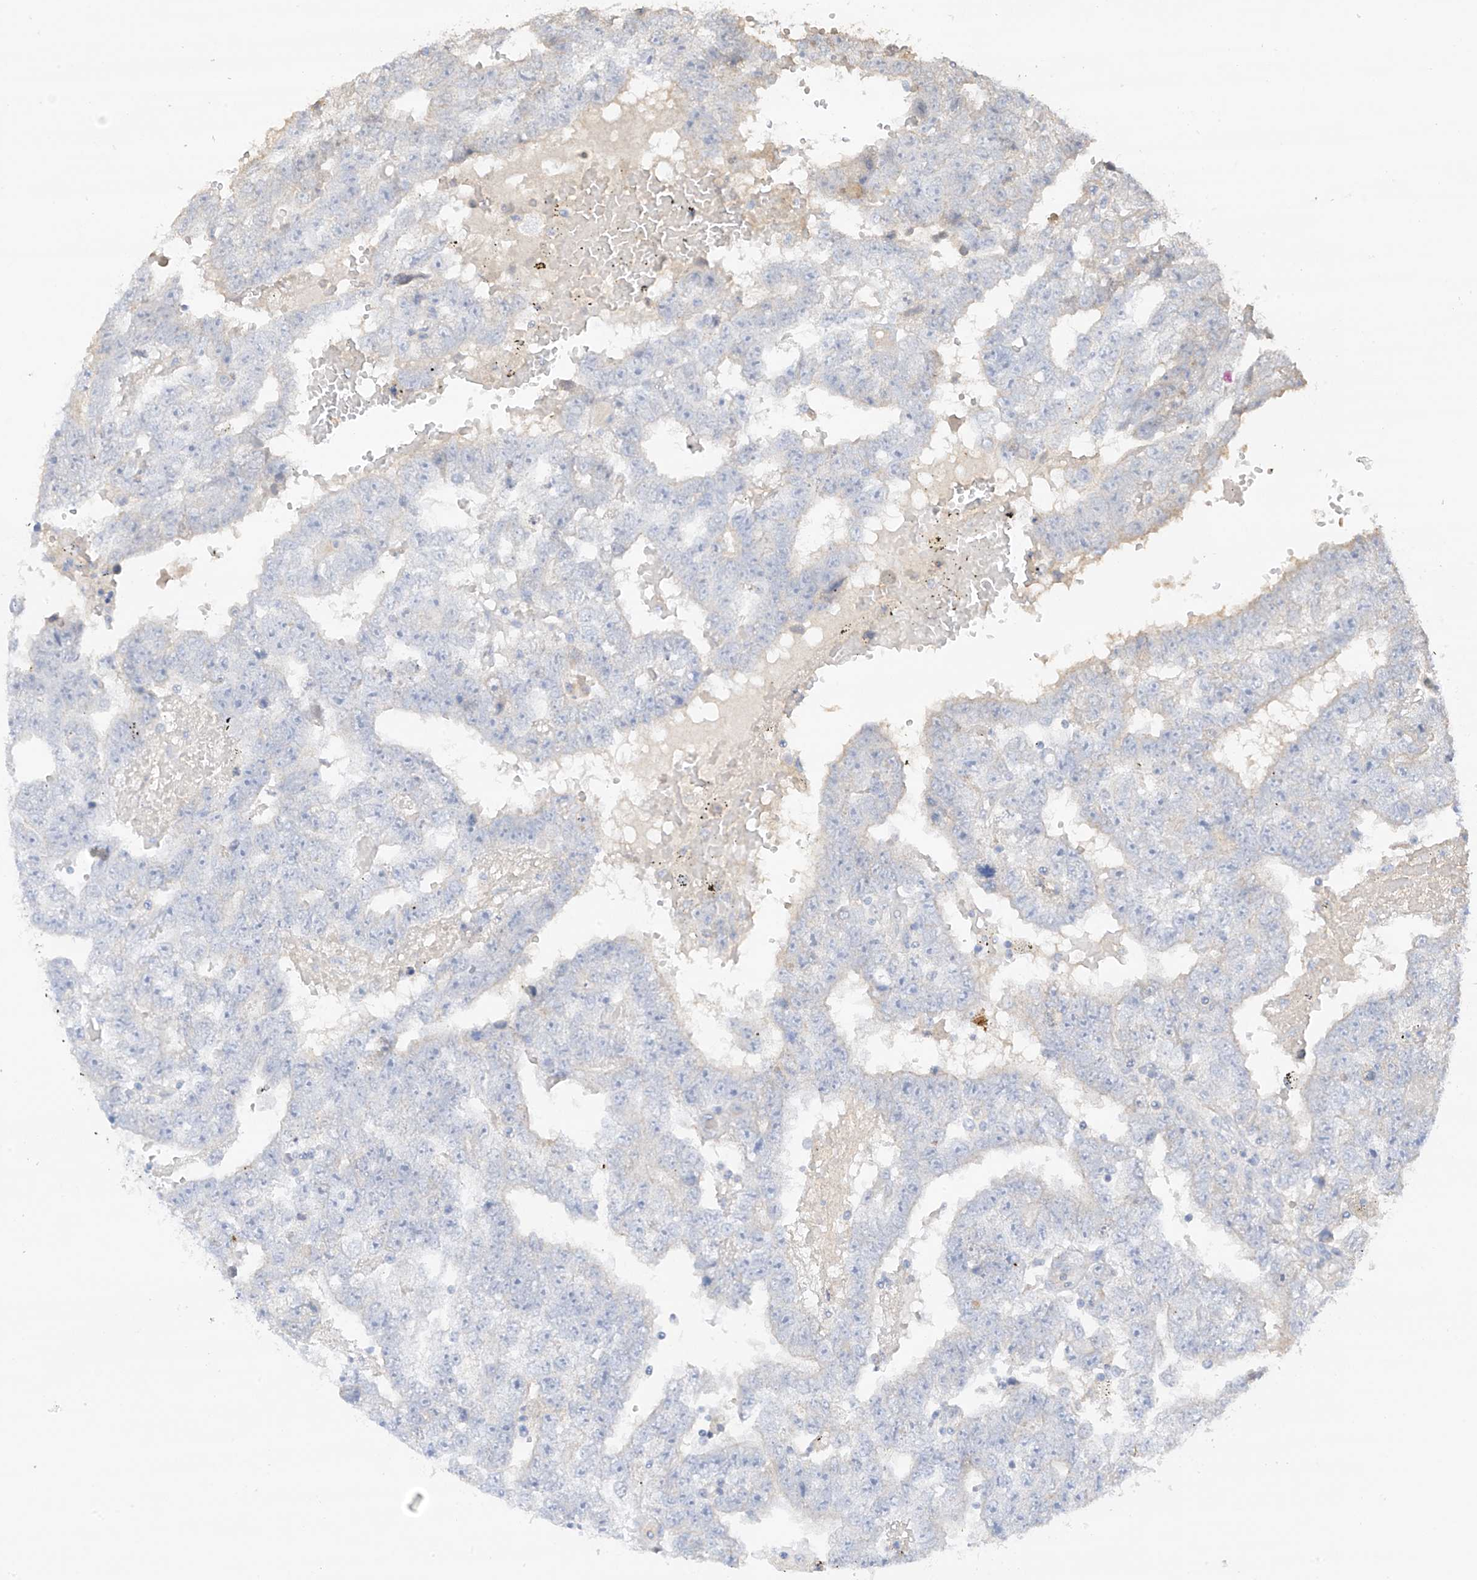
{"staining": {"intensity": "negative", "quantity": "none", "location": "none"}, "tissue": "testis cancer", "cell_type": "Tumor cells", "image_type": "cancer", "snomed": [{"axis": "morphology", "description": "Carcinoma, Embryonal, NOS"}, {"axis": "topography", "description": "Testis"}], "caption": "Tumor cells show no significant positivity in embryonal carcinoma (testis).", "gene": "CAPN13", "patient": {"sex": "male", "age": 25}}